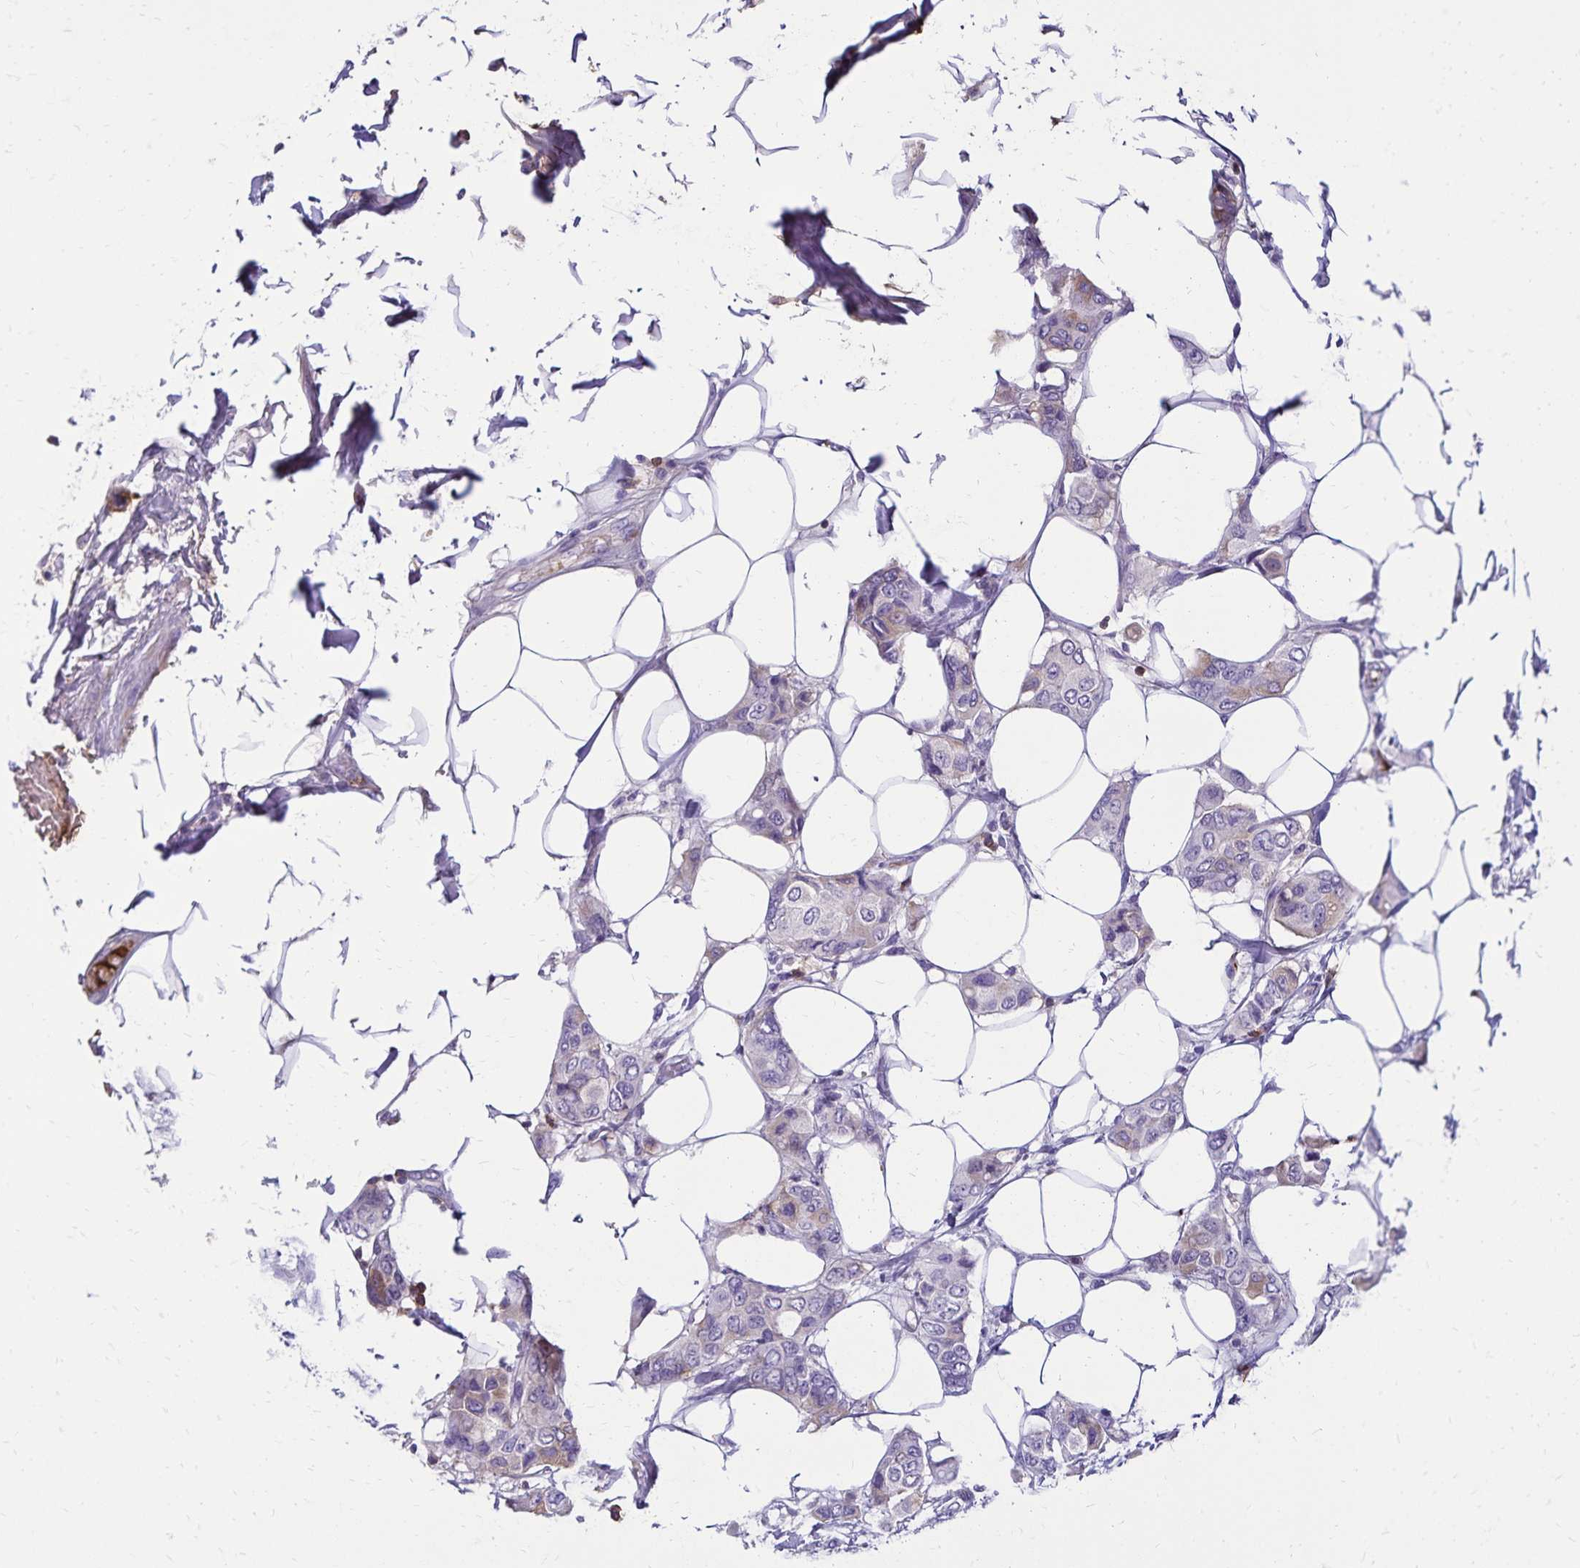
{"staining": {"intensity": "negative", "quantity": "none", "location": "none"}, "tissue": "breast cancer", "cell_type": "Tumor cells", "image_type": "cancer", "snomed": [{"axis": "morphology", "description": "Lobular carcinoma"}, {"axis": "topography", "description": "Breast"}], "caption": "Breast cancer (lobular carcinoma) was stained to show a protein in brown. There is no significant staining in tumor cells.", "gene": "CD27", "patient": {"sex": "female", "age": 51}}